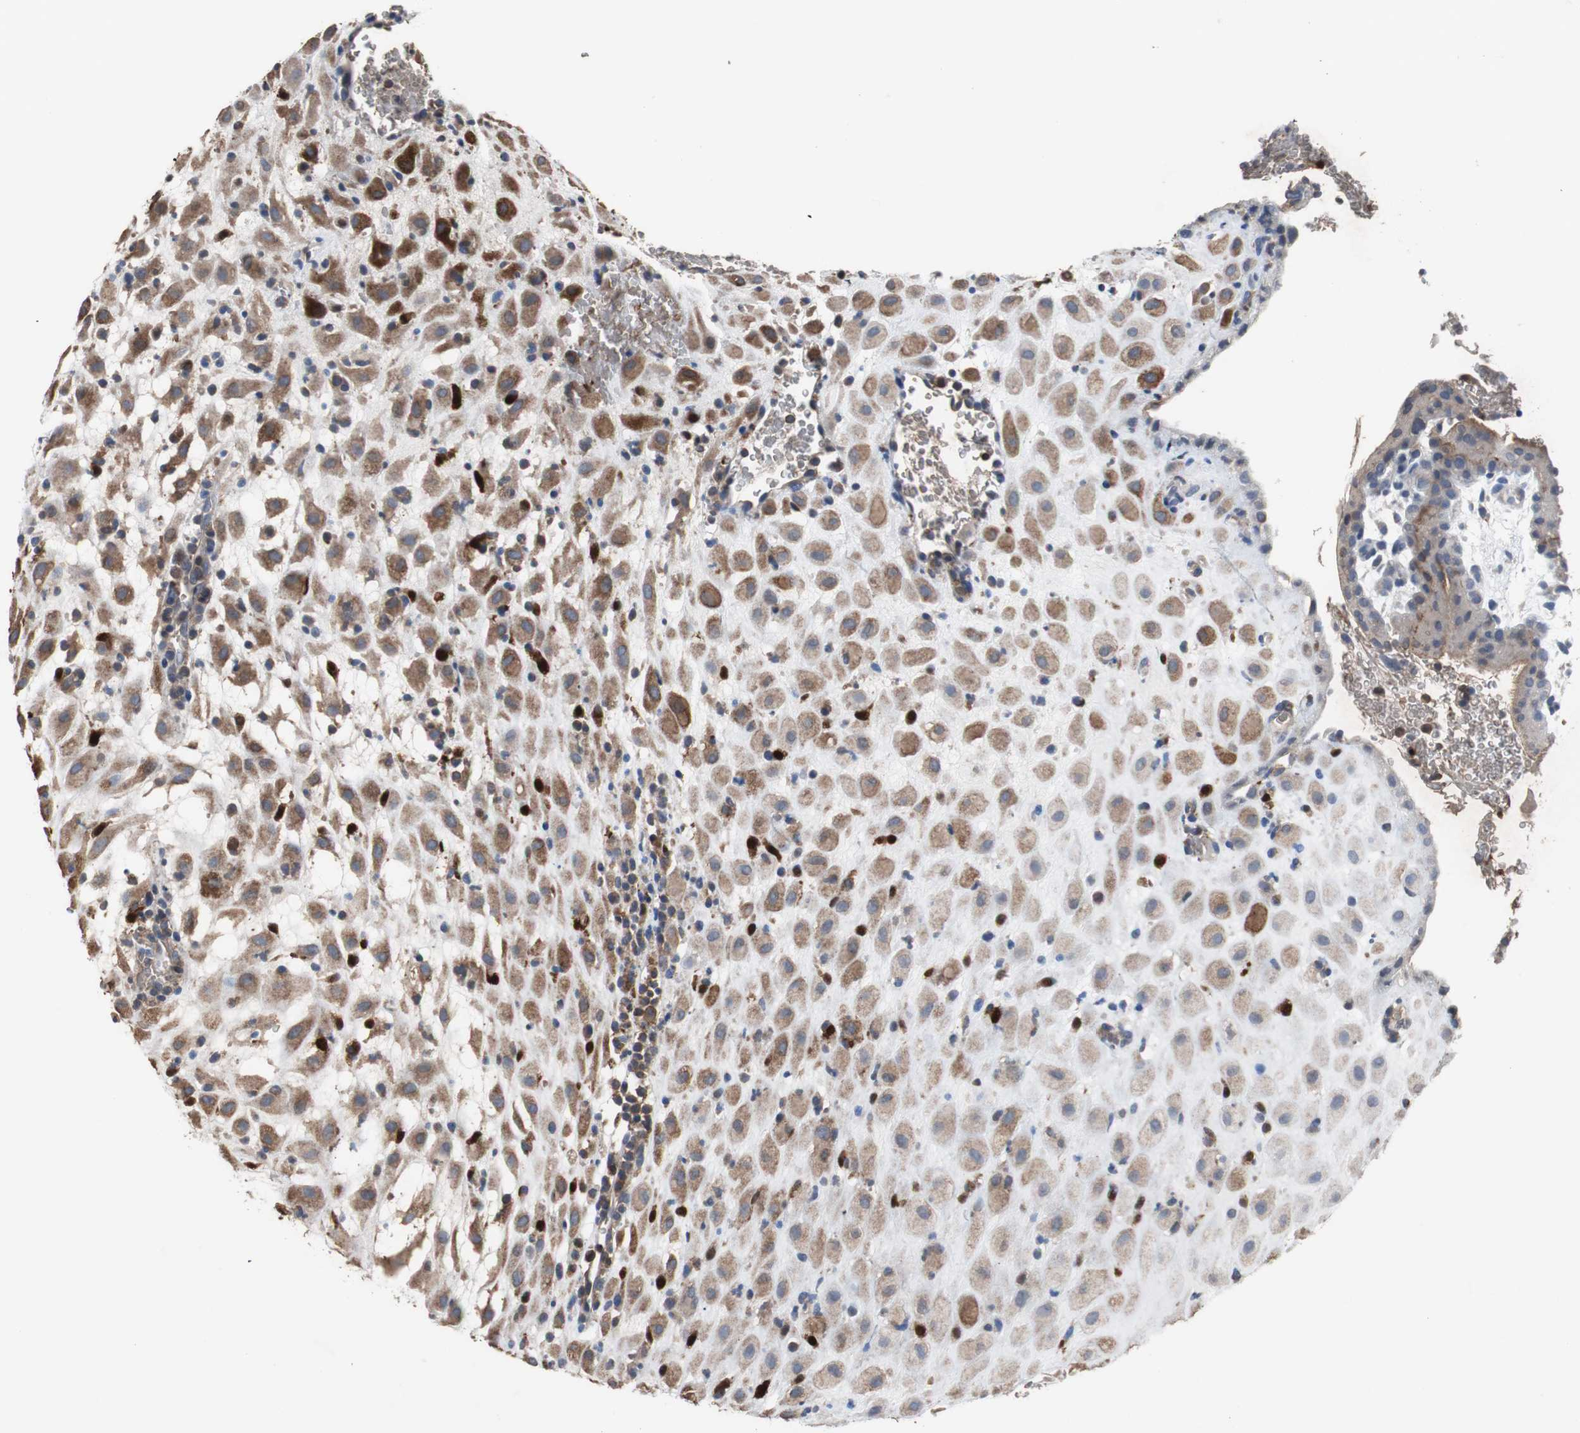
{"staining": {"intensity": "strong", "quantity": ">75%", "location": "cytoplasmic/membranous"}, "tissue": "placenta", "cell_type": "Decidual cells", "image_type": "normal", "snomed": [{"axis": "morphology", "description": "Normal tissue, NOS"}, {"axis": "topography", "description": "Placenta"}], "caption": "Placenta stained with DAB (3,3'-diaminobenzidine) IHC displays high levels of strong cytoplasmic/membranous positivity in about >75% of decidual cells. The staining was performed using DAB (3,3'-diaminobenzidine) to visualize the protein expression in brown, while the nuclei were stained in blue with hematoxylin (Magnification: 20x).", "gene": "CALB2", "patient": {"sex": "female", "age": 19}}